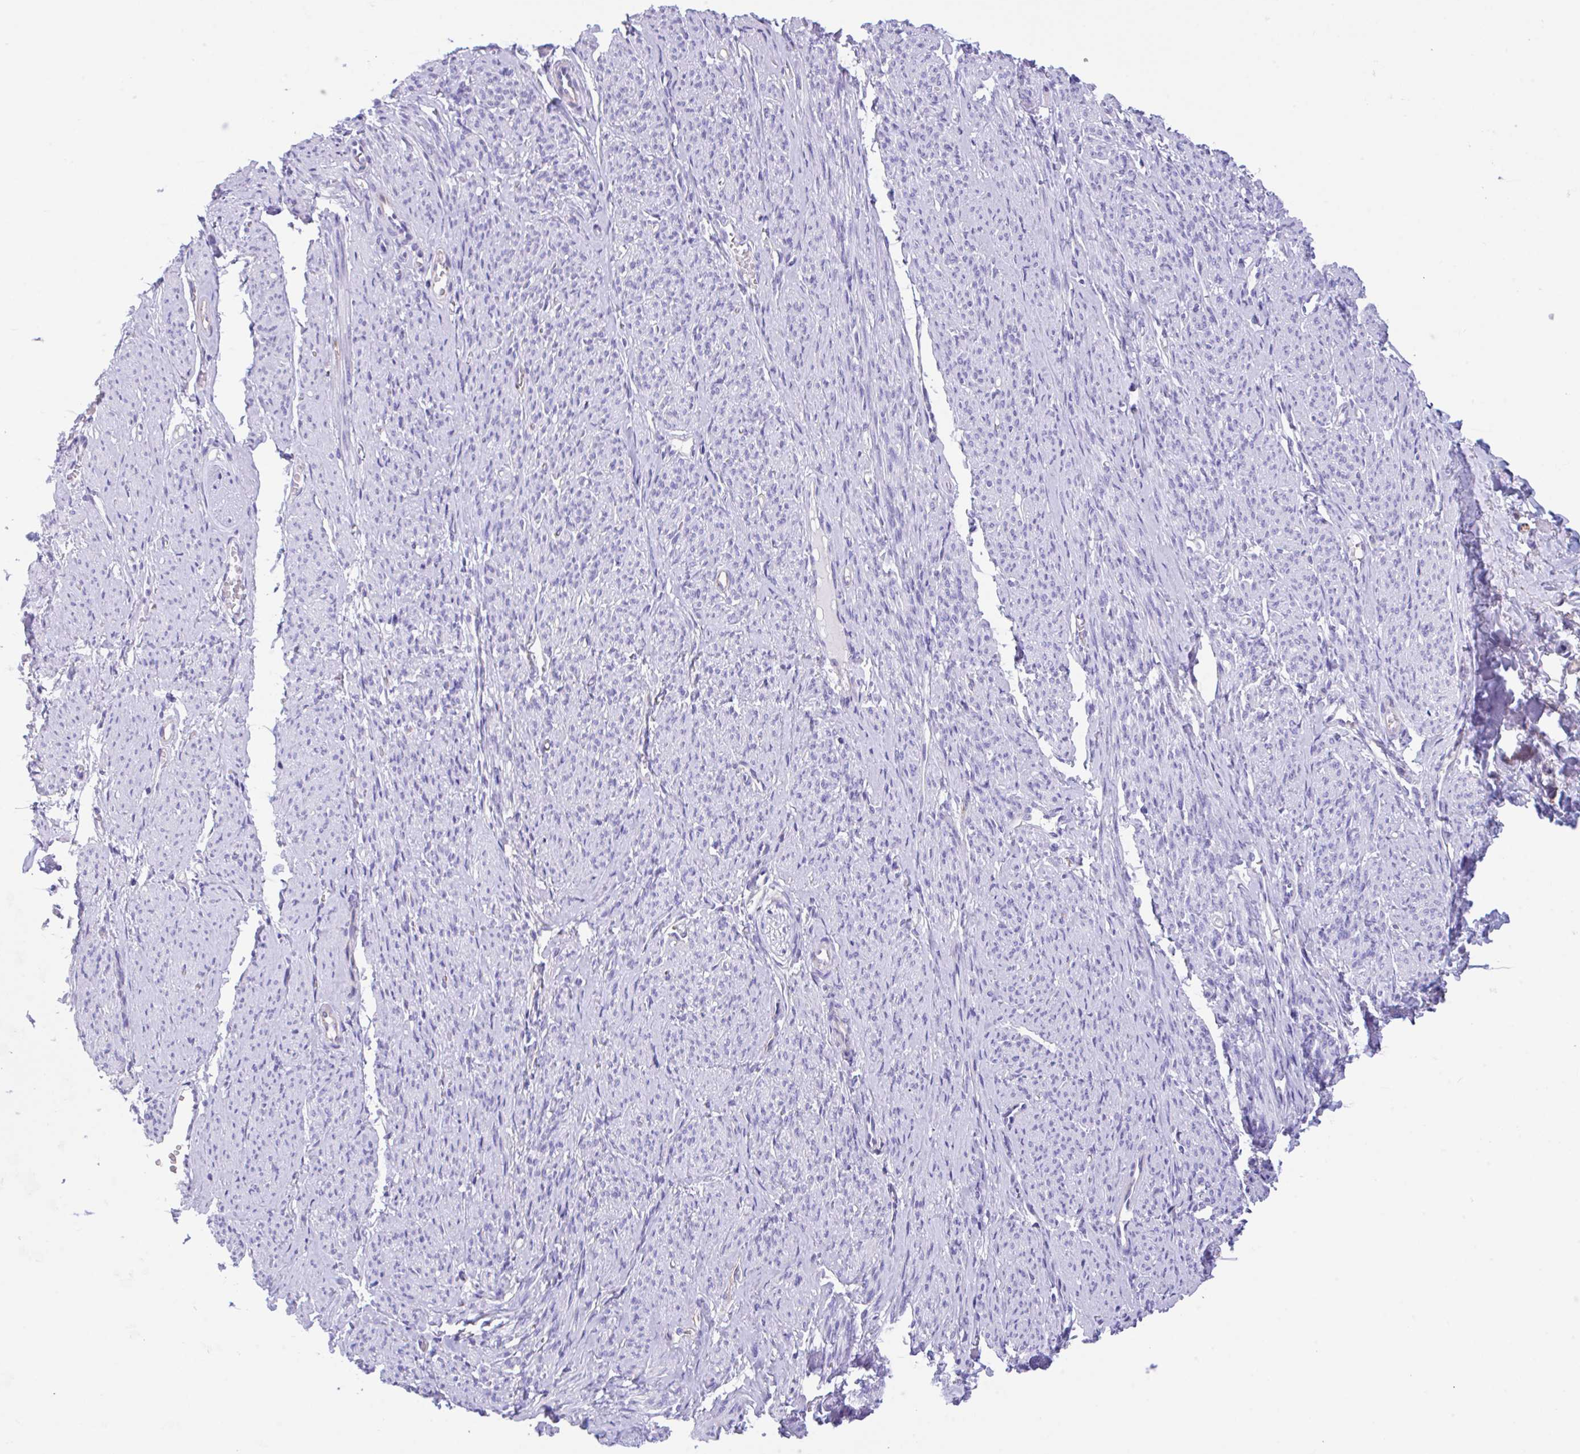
{"staining": {"intensity": "negative", "quantity": "none", "location": "none"}, "tissue": "smooth muscle", "cell_type": "Smooth muscle cells", "image_type": "normal", "snomed": [{"axis": "morphology", "description": "Normal tissue, NOS"}, {"axis": "topography", "description": "Smooth muscle"}], "caption": "Immunohistochemistry of unremarkable smooth muscle displays no positivity in smooth muscle cells.", "gene": "NDUFAF8", "patient": {"sex": "female", "age": 65}}